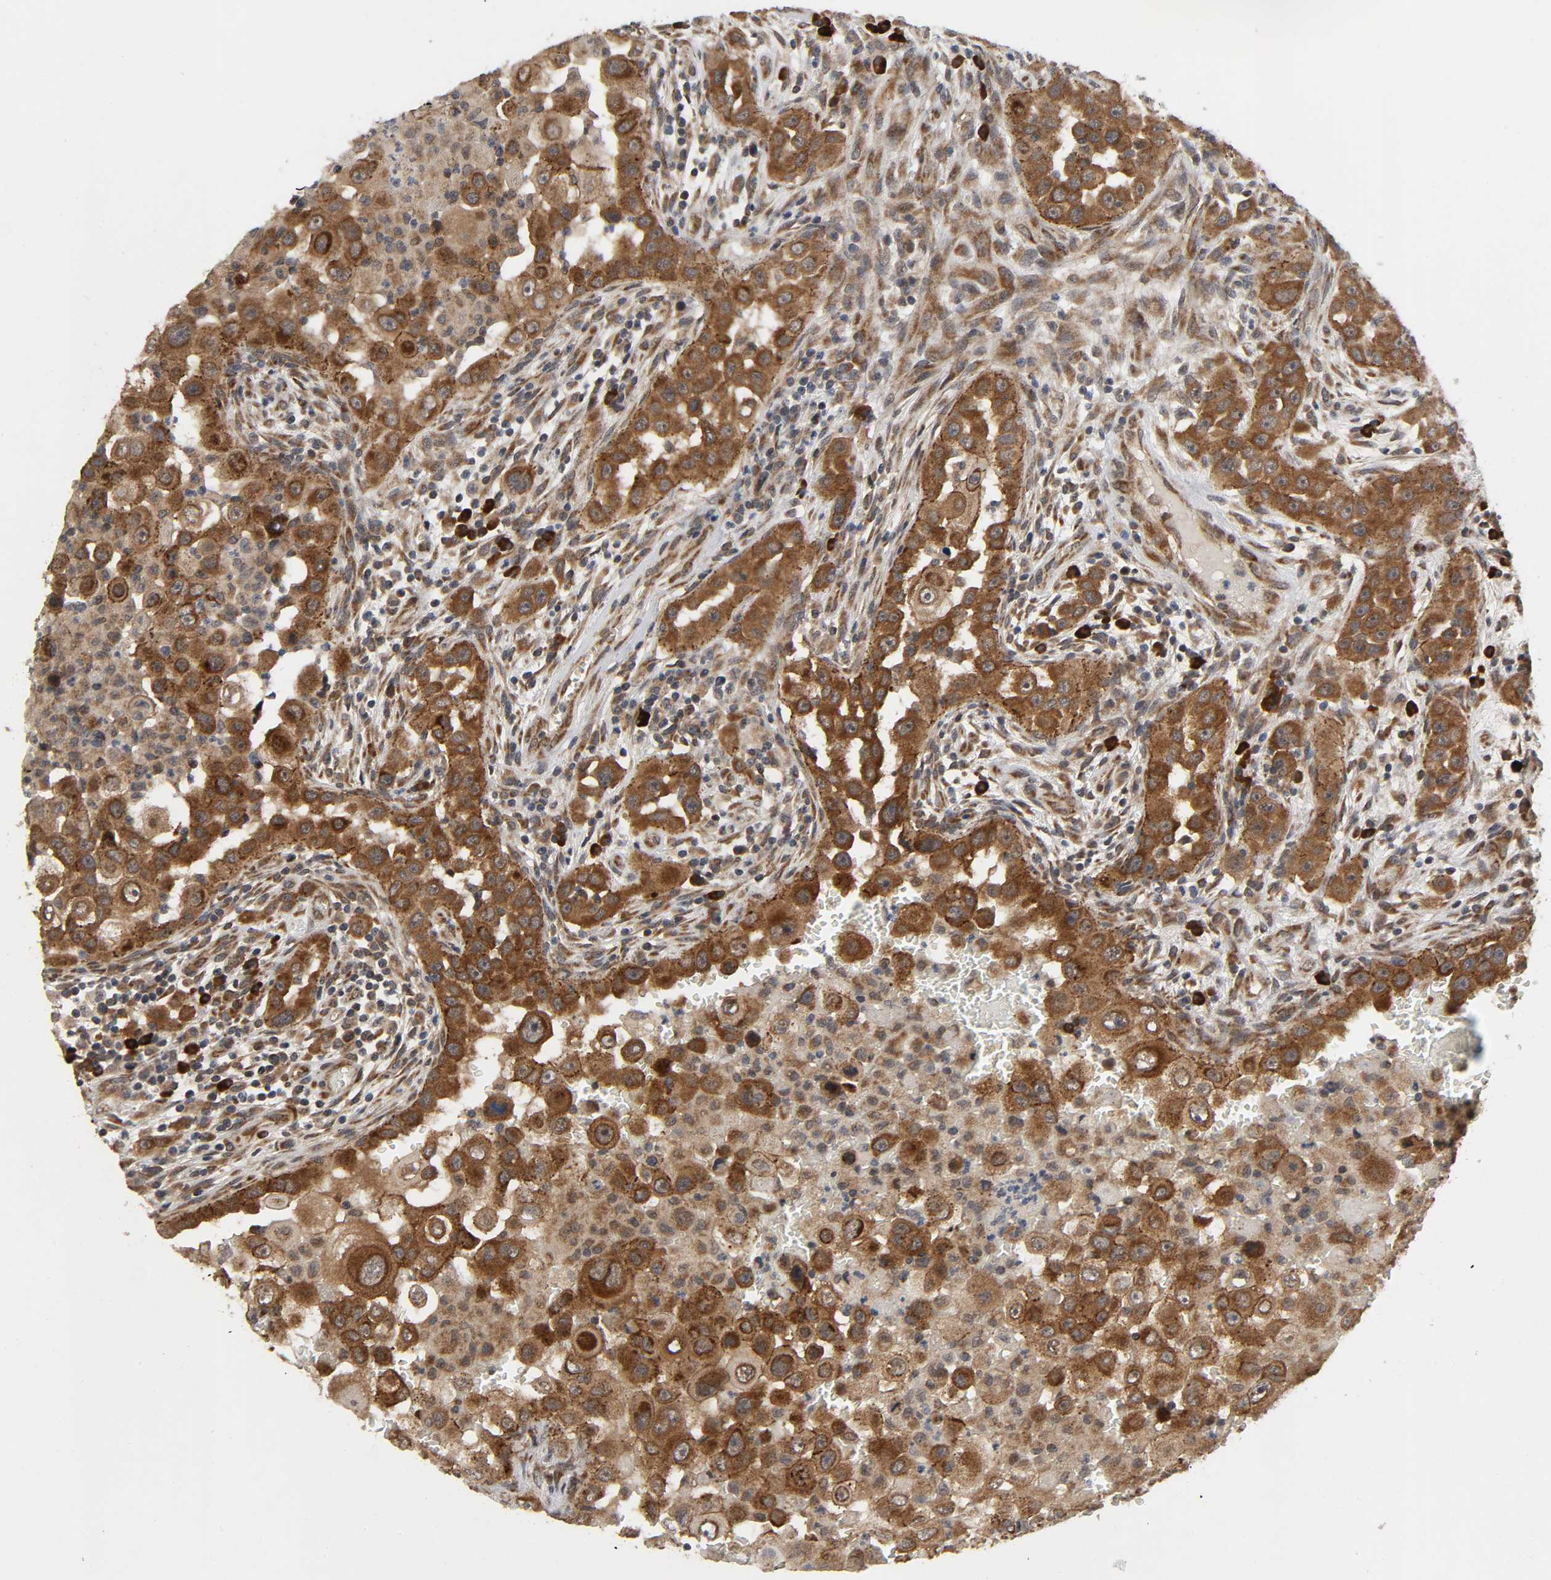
{"staining": {"intensity": "strong", "quantity": ">75%", "location": "cytoplasmic/membranous"}, "tissue": "head and neck cancer", "cell_type": "Tumor cells", "image_type": "cancer", "snomed": [{"axis": "morphology", "description": "Carcinoma, NOS"}, {"axis": "topography", "description": "Head-Neck"}], "caption": "This histopathology image exhibits IHC staining of head and neck cancer, with high strong cytoplasmic/membranous staining in about >75% of tumor cells.", "gene": "SLC30A9", "patient": {"sex": "male", "age": 87}}